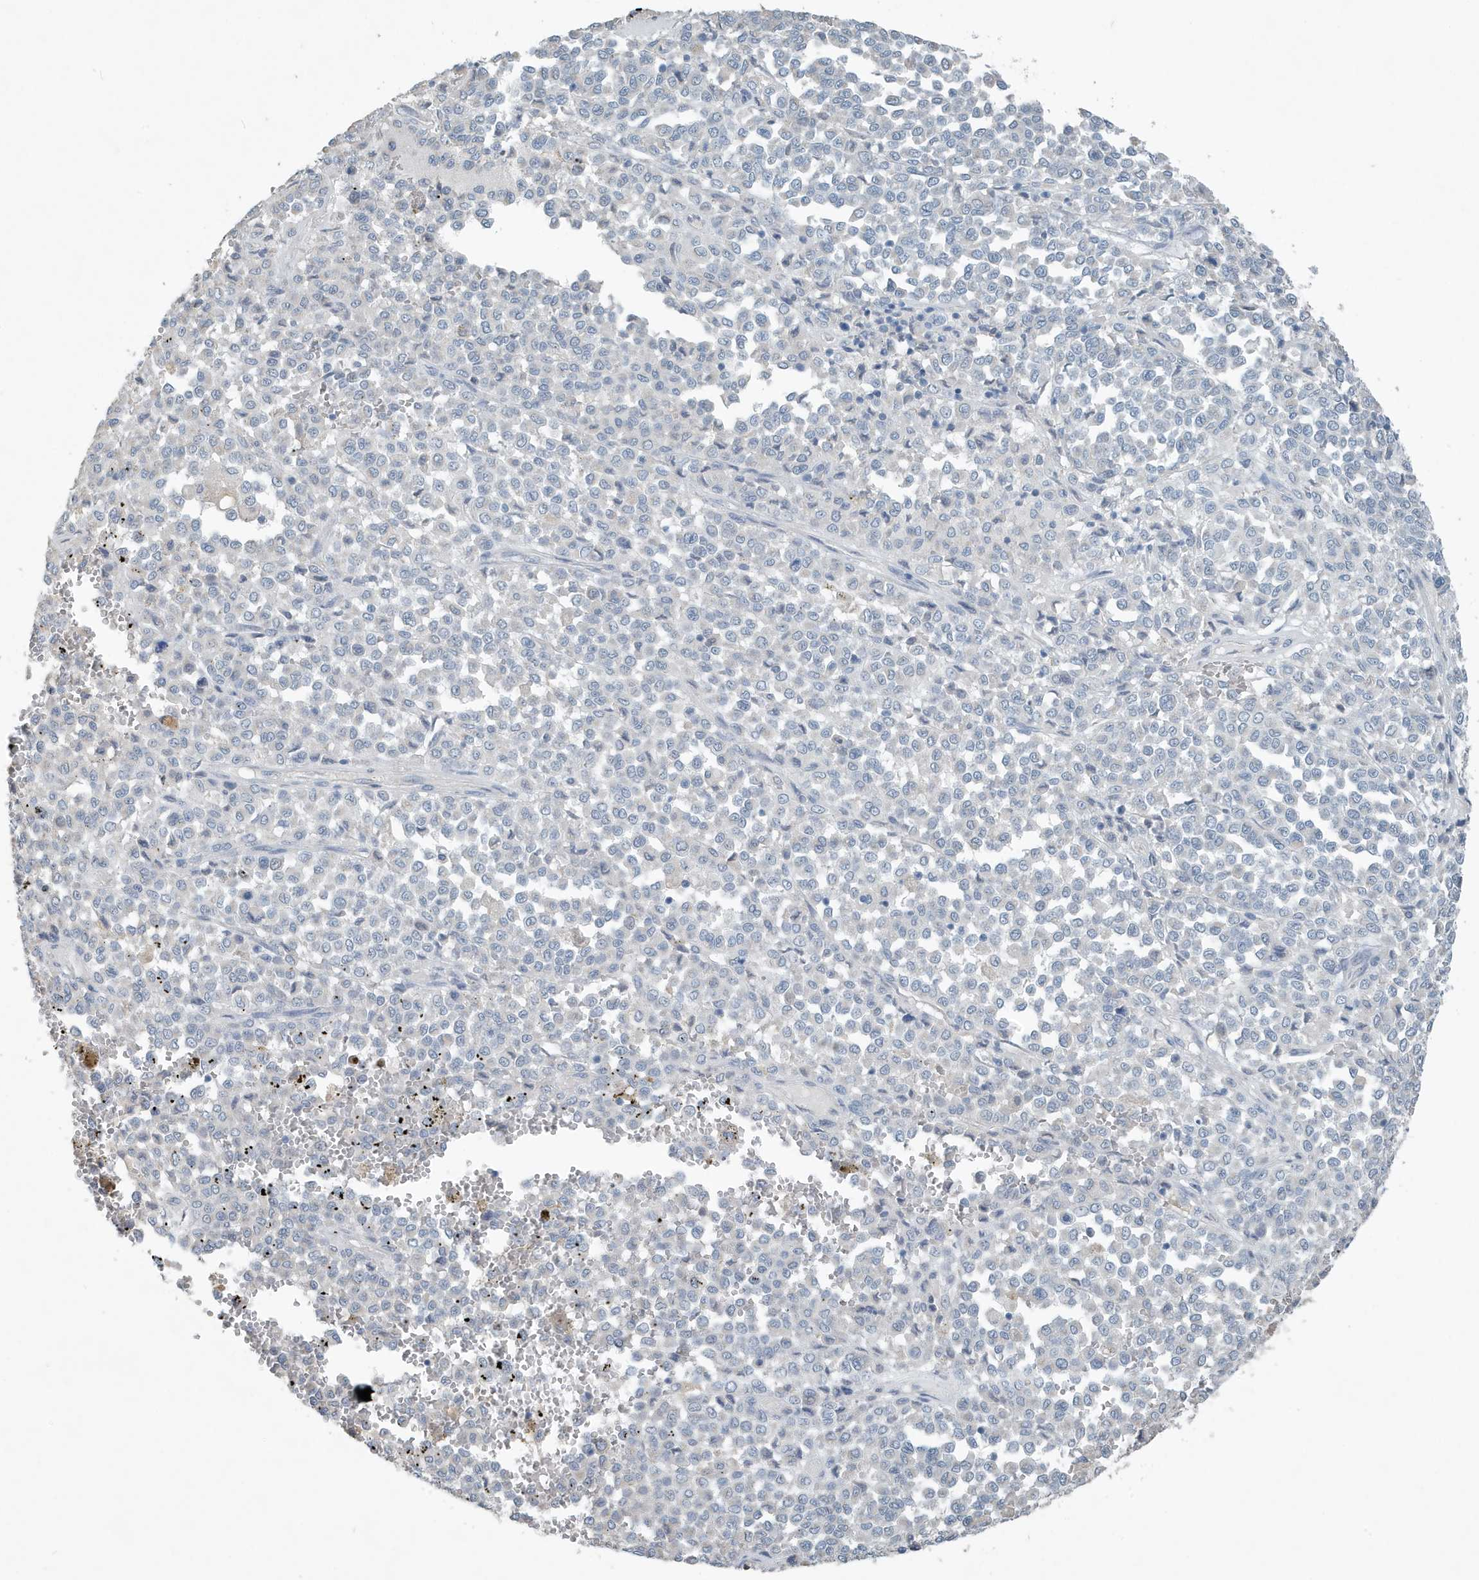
{"staining": {"intensity": "negative", "quantity": "none", "location": "none"}, "tissue": "melanoma", "cell_type": "Tumor cells", "image_type": "cancer", "snomed": [{"axis": "morphology", "description": "Malignant melanoma, Metastatic site"}, {"axis": "topography", "description": "Pancreas"}], "caption": "An image of human malignant melanoma (metastatic site) is negative for staining in tumor cells. Nuclei are stained in blue.", "gene": "UGT2B4", "patient": {"sex": "female", "age": 30}}